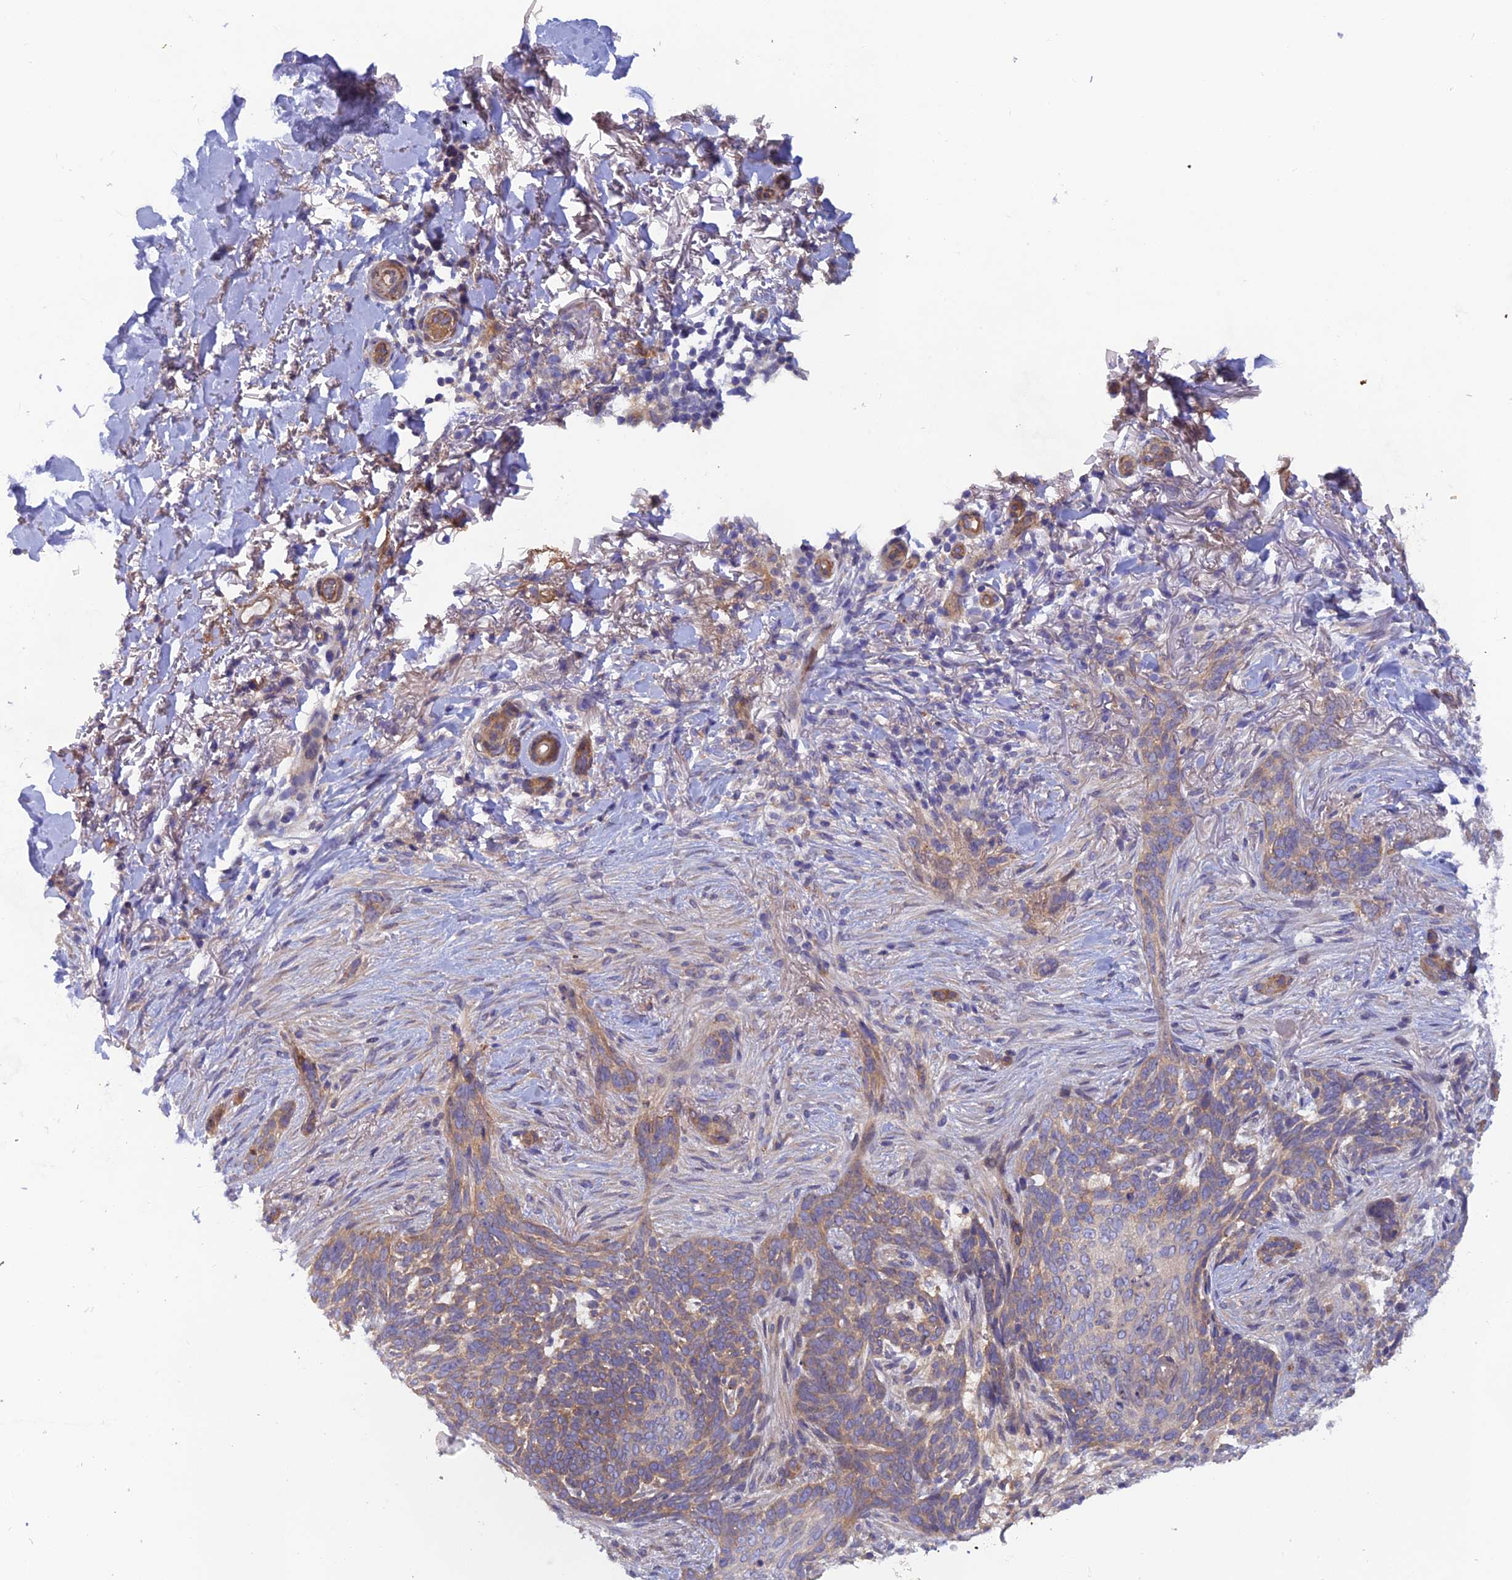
{"staining": {"intensity": "moderate", "quantity": "25%-75%", "location": "cytoplasmic/membranous"}, "tissue": "skin cancer", "cell_type": "Tumor cells", "image_type": "cancer", "snomed": [{"axis": "morphology", "description": "Normal tissue, NOS"}, {"axis": "morphology", "description": "Basal cell carcinoma"}, {"axis": "topography", "description": "Skin"}], "caption": "Immunohistochemical staining of skin cancer (basal cell carcinoma) exhibits medium levels of moderate cytoplasmic/membranous protein staining in about 25%-75% of tumor cells. (DAB (3,3'-diaminobenzidine) IHC, brown staining for protein, blue staining for nuclei).", "gene": "FZR1", "patient": {"sex": "female", "age": 67}}